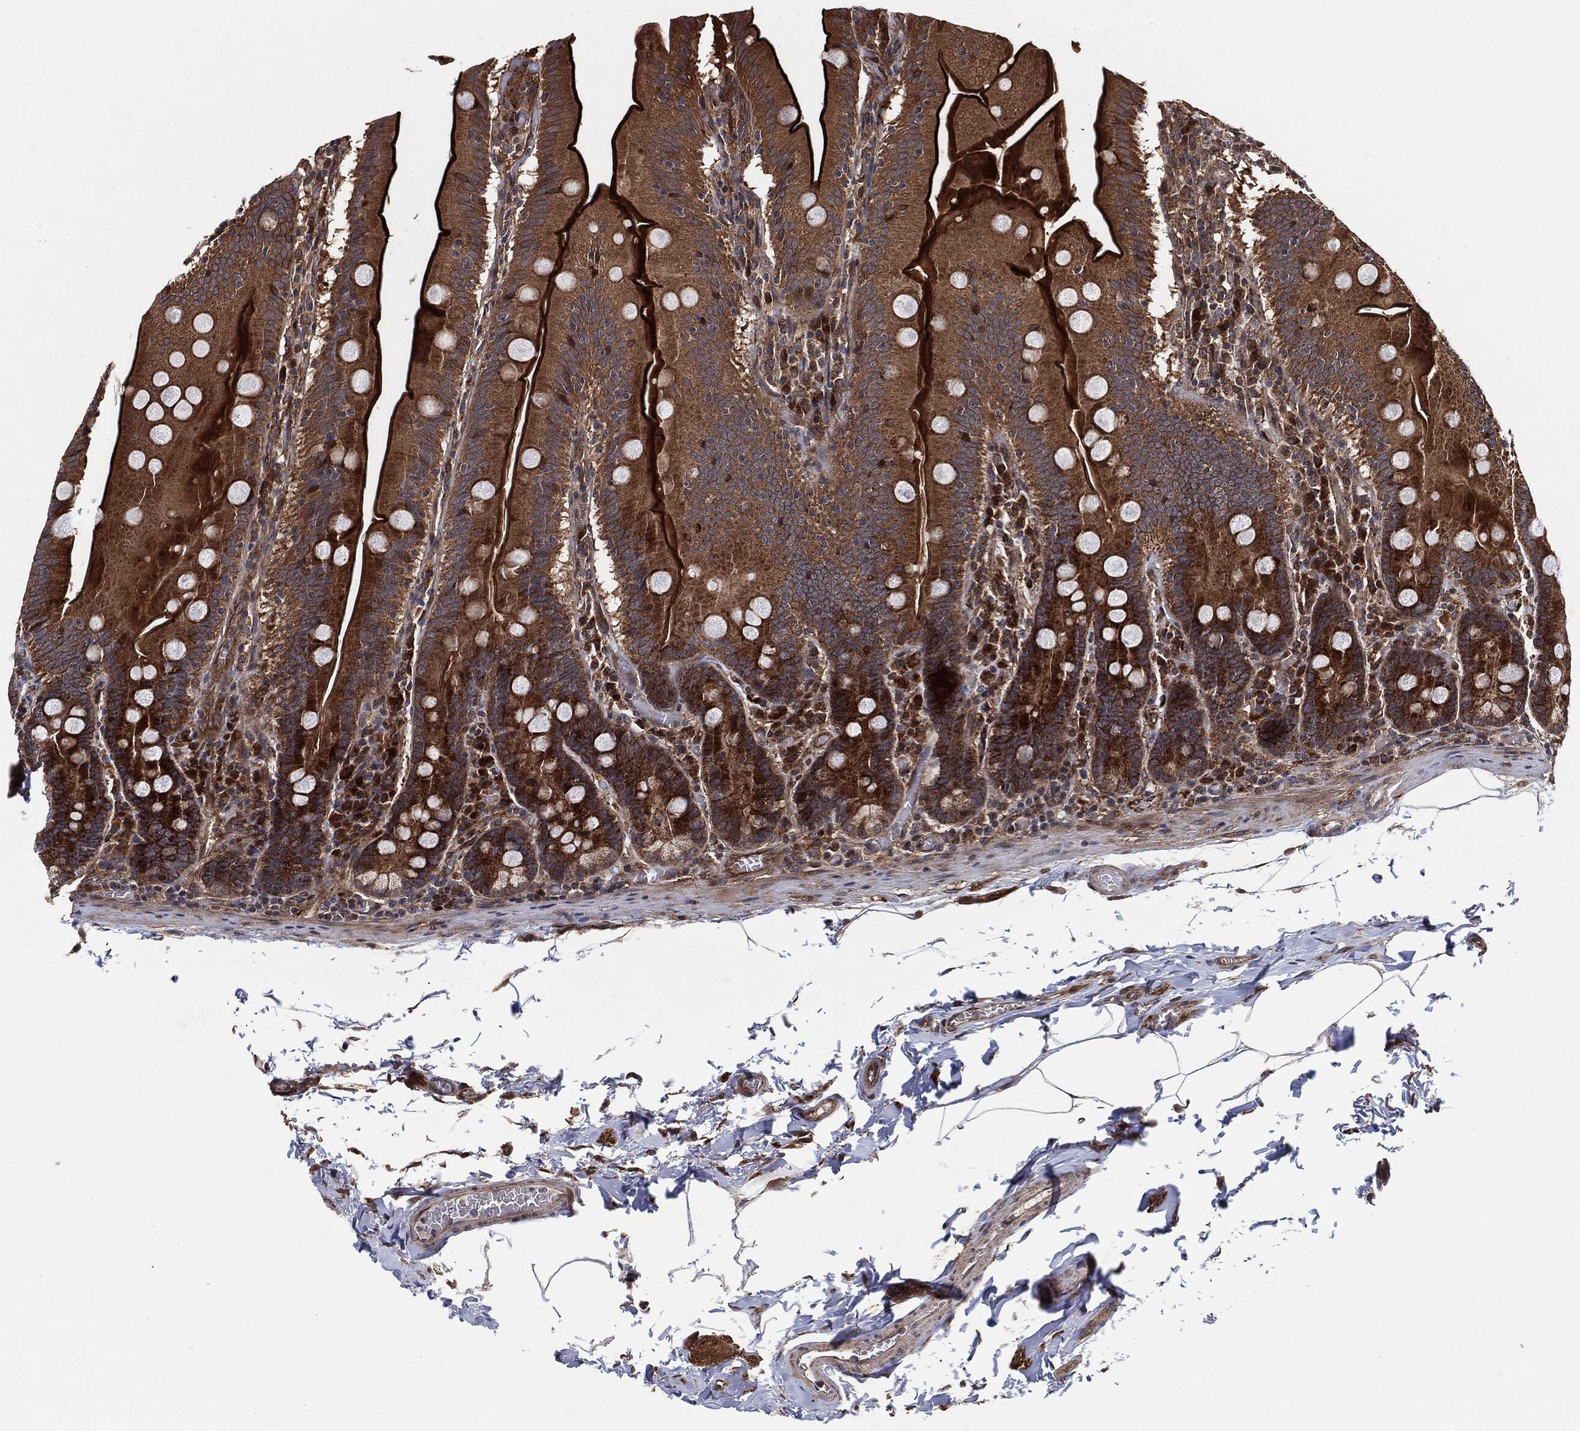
{"staining": {"intensity": "strong", "quantity": ">75%", "location": "cytoplasmic/membranous"}, "tissue": "small intestine", "cell_type": "Glandular cells", "image_type": "normal", "snomed": [{"axis": "morphology", "description": "Normal tissue, NOS"}, {"axis": "topography", "description": "Small intestine"}], "caption": "A high amount of strong cytoplasmic/membranous staining is identified in about >75% of glandular cells in unremarkable small intestine.", "gene": "BCAR1", "patient": {"sex": "male", "age": 37}}